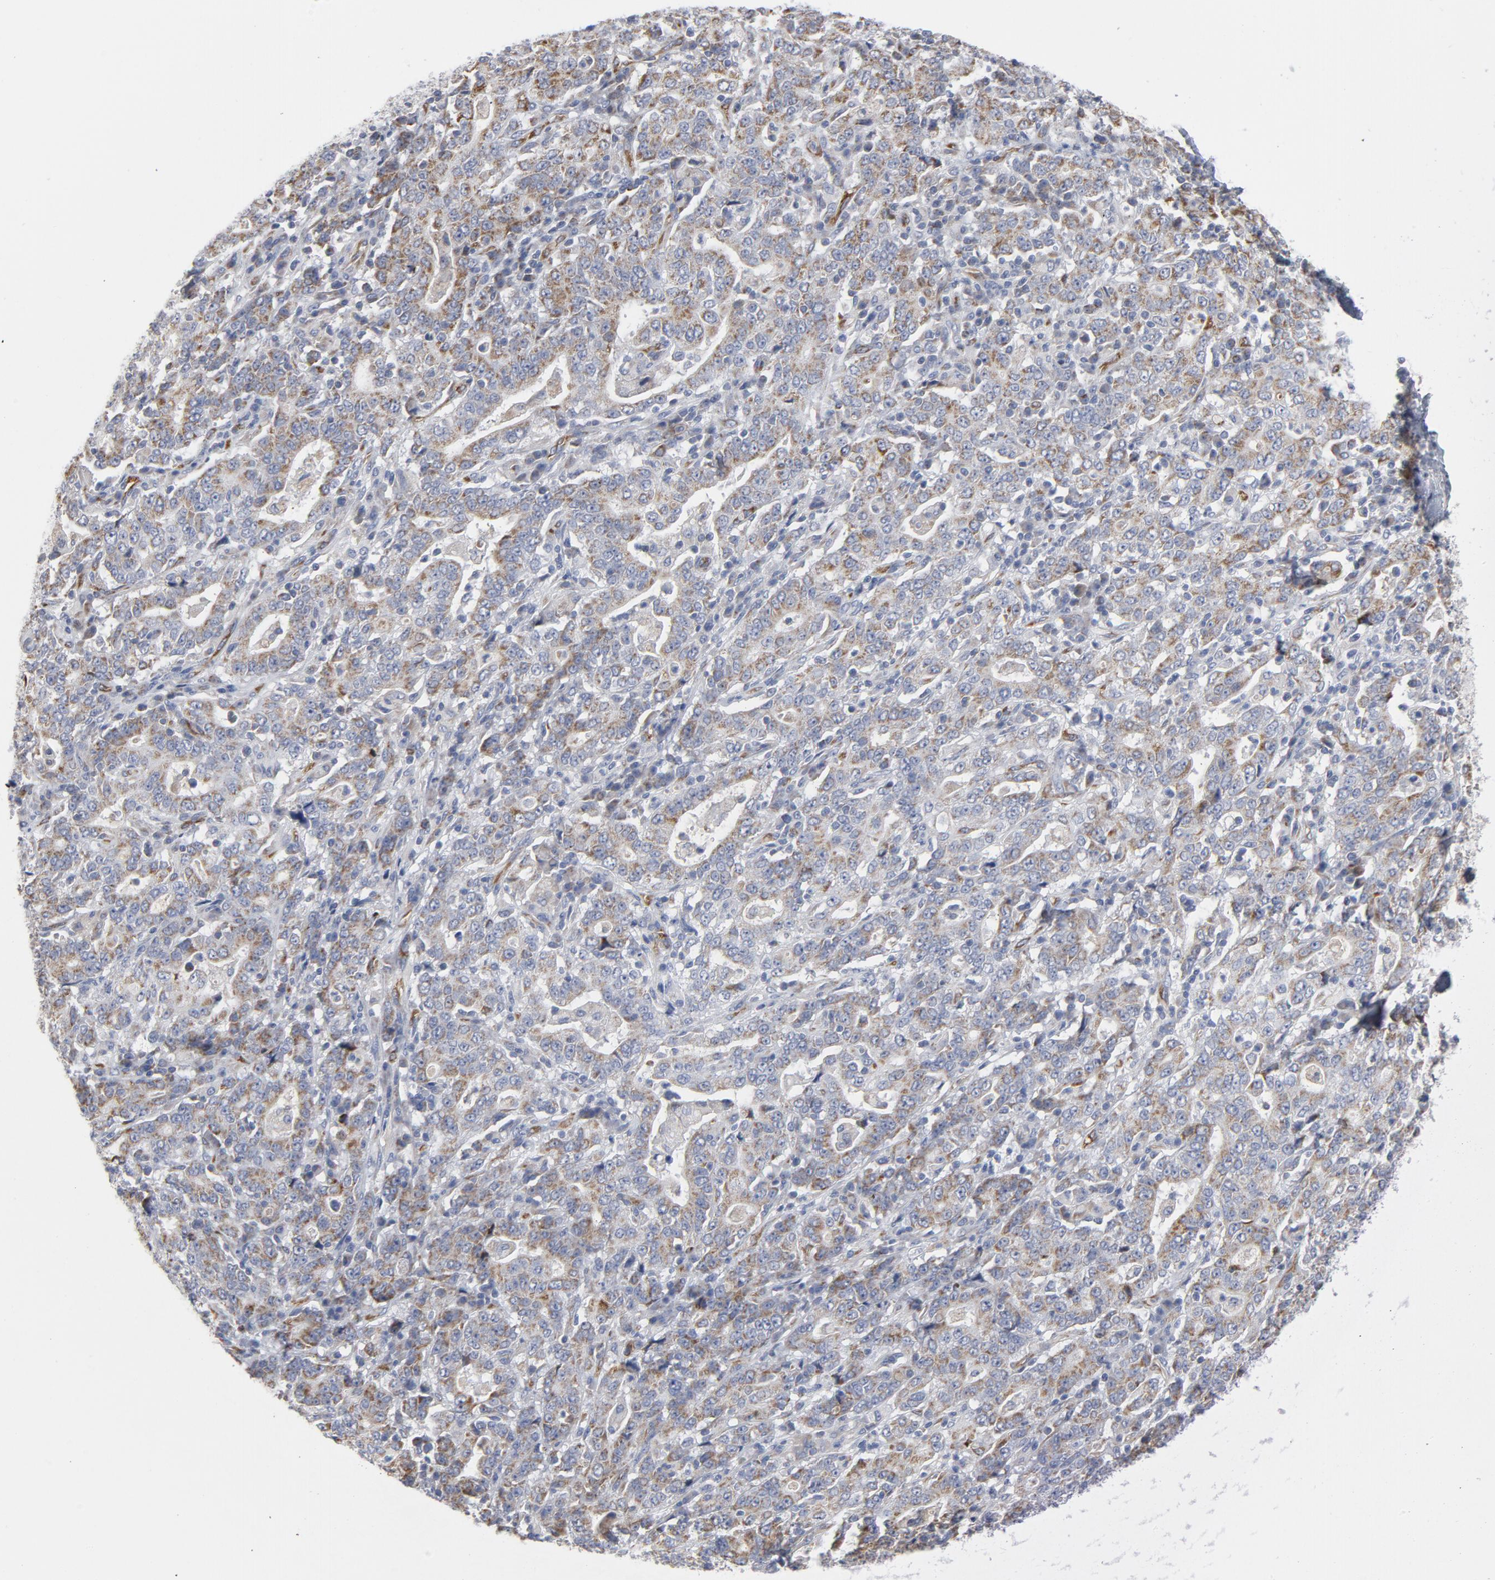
{"staining": {"intensity": "weak", "quantity": ">75%", "location": "cytoplasmic/membranous"}, "tissue": "stomach cancer", "cell_type": "Tumor cells", "image_type": "cancer", "snomed": [{"axis": "morphology", "description": "Normal tissue, NOS"}, {"axis": "morphology", "description": "Adenocarcinoma, NOS"}, {"axis": "topography", "description": "Stomach, upper"}, {"axis": "topography", "description": "Stomach"}], "caption": "Human stomach adenocarcinoma stained for a protein (brown) displays weak cytoplasmic/membranous positive expression in approximately >75% of tumor cells.", "gene": "OXA1L", "patient": {"sex": "male", "age": 59}}